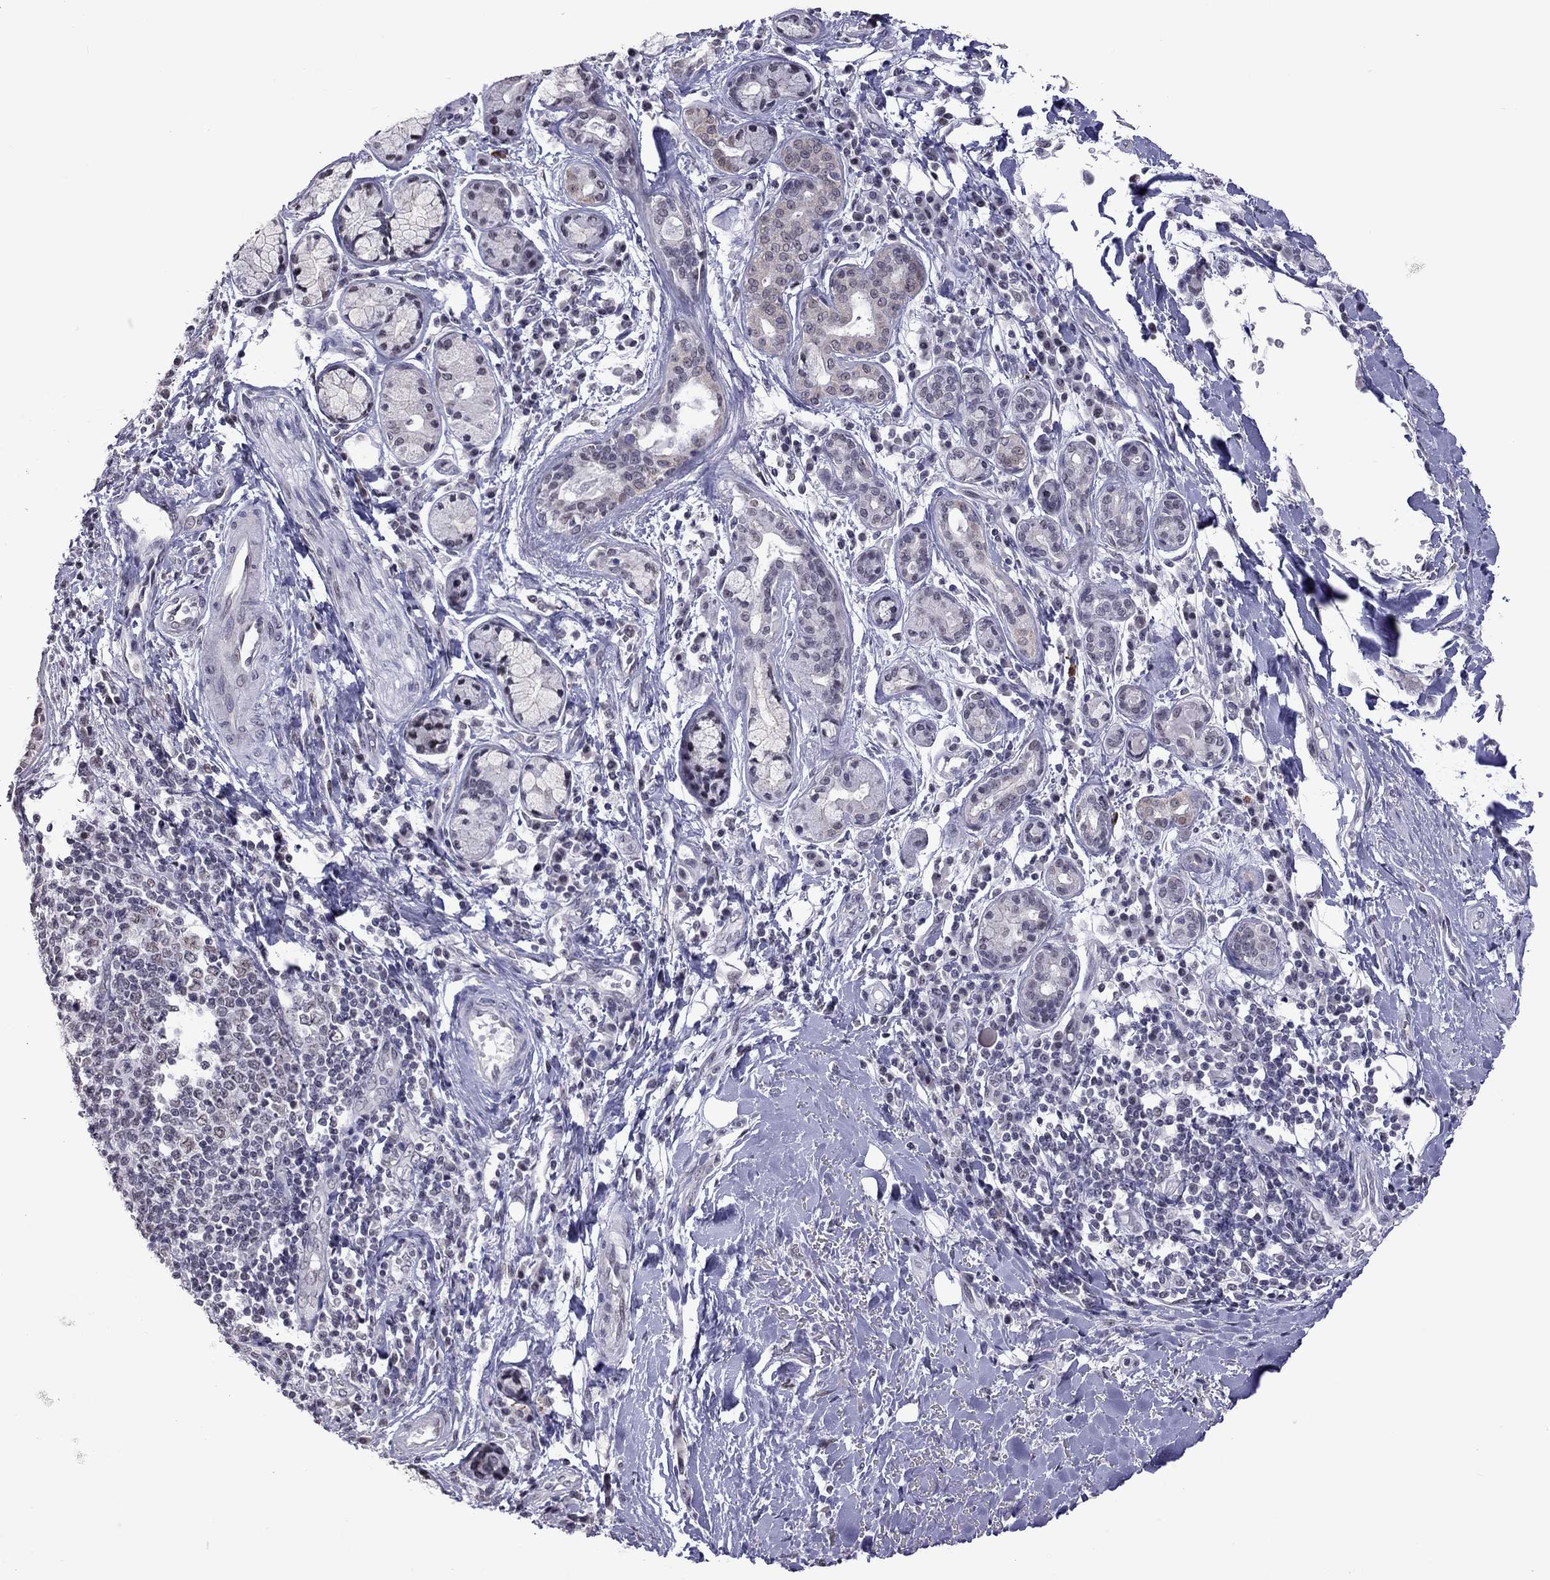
{"staining": {"intensity": "negative", "quantity": "none", "location": "none"}, "tissue": "bronchus", "cell_type": "Respiratory epithelial cells", "image_type": "normal", "snomed": [{"axis": "morphology", "description": "Normal tissue, NOS"}, {"axis": "morphology", "description": "Squamous cell carcinoma, NOS"}, {"axis": "topography", "description": "Bronchus"}, {"axis": "topography", "description": "Lung"}], "caption": "An IHC histopathology image of normal bronchus is shown. There is no staining in respiratory epithelial cells of bronchus.", "gene": "PPP1R3A", "patient": {"sex": "male", "age": 69}}